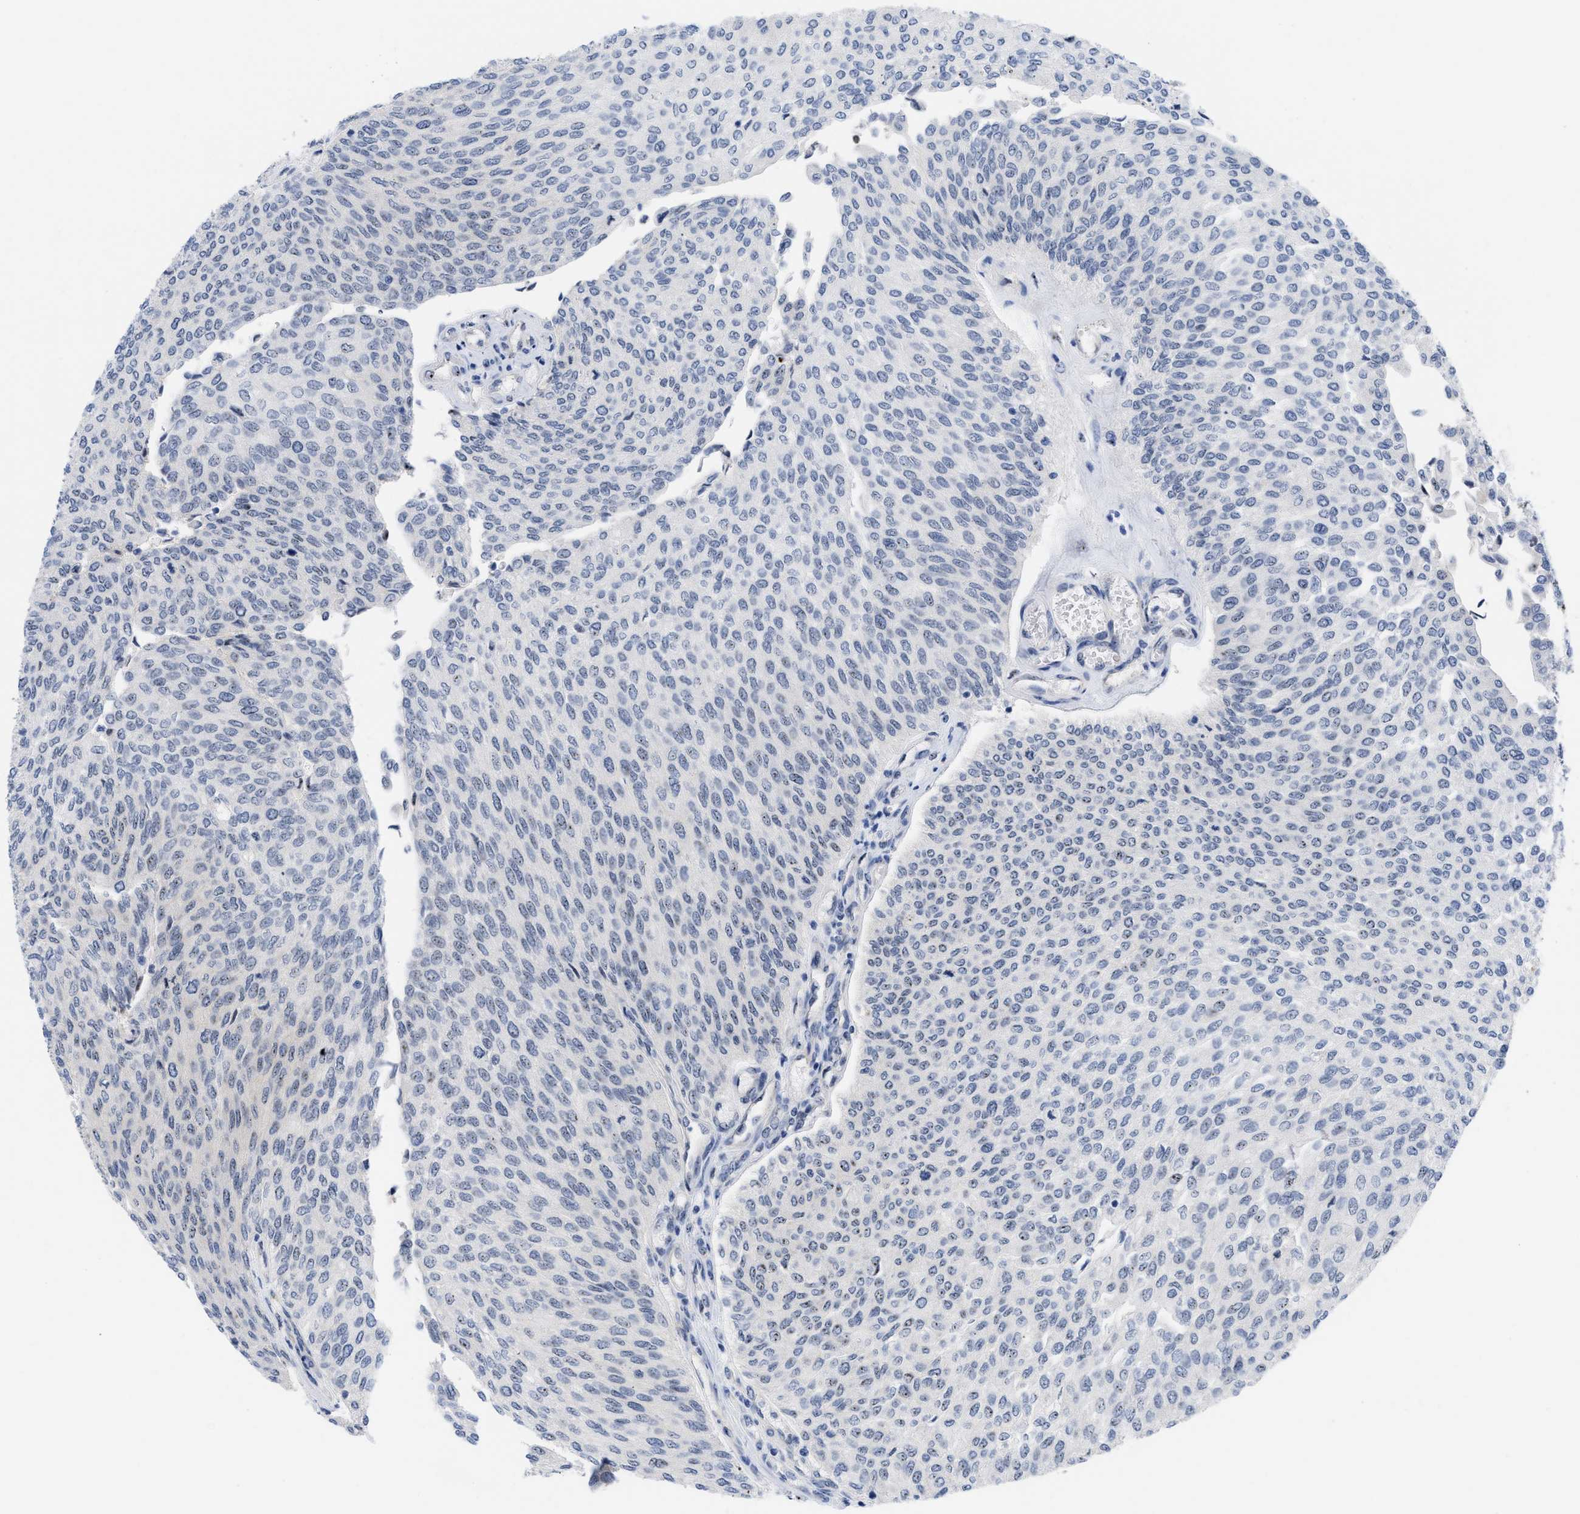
{"staining": {"intensity": "weak", "quantity": "<25%", "location": "nuclear"}, "tissue": "urothelial cancer", "cell_type": "Tumor cells", "image_type": "cancer", "snomed": [{"axis": "morphology", "description": "Urothelial carcinoma, Low grade"}, {"axis": "topography", "description": "Urinary bladder"}], "caption": "This is an immunohistochemistry histopathology image of urothelial cancer. There is no positivity in tumor cells.", "gene": "NOP58", "patient": {"sex": "female", "age": 79}}